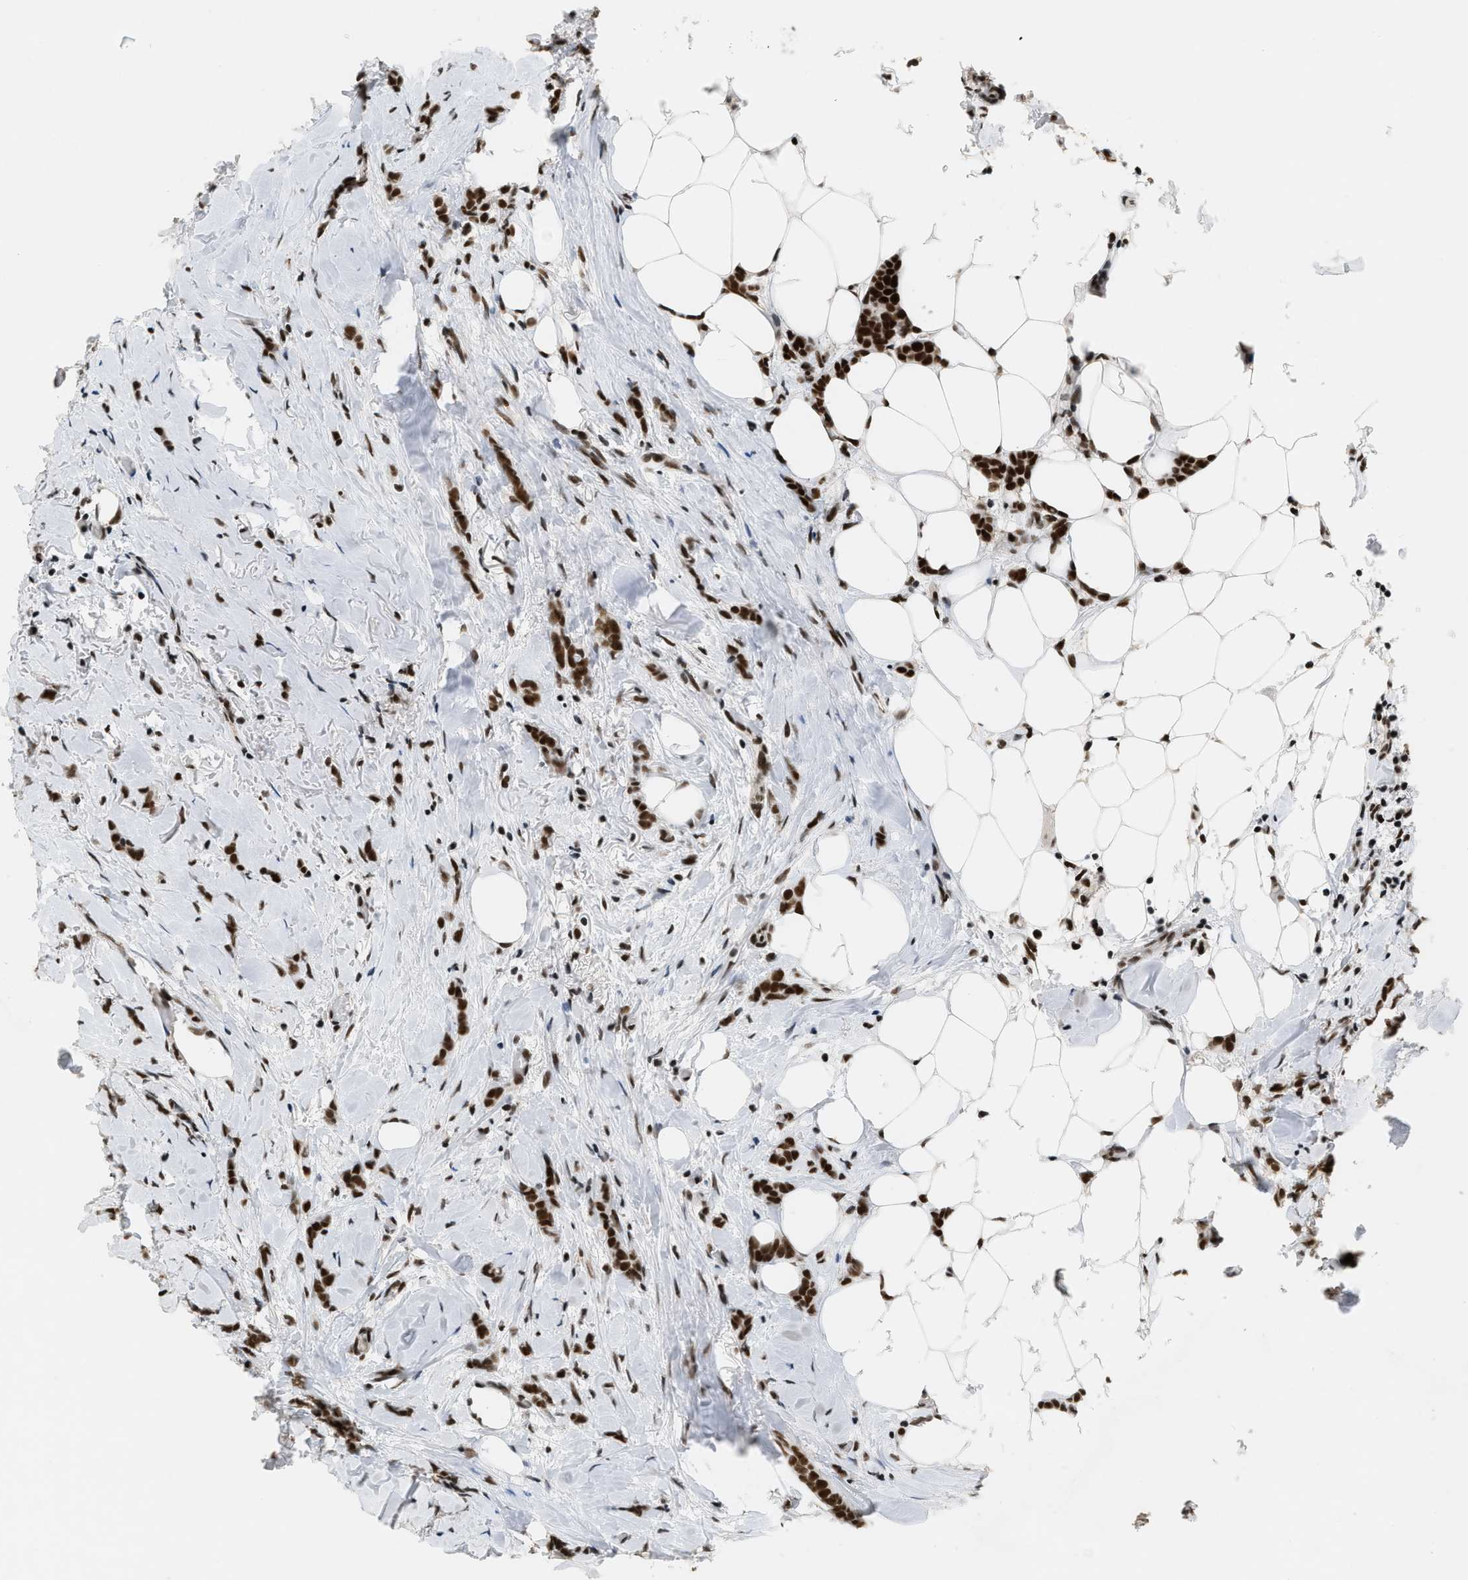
{"staining": {"intensity": "strong", "quantity": ">75%", "location": "nuclear"}, "tissue": "breast cancer", "cell_type": "Tumor cells", "image_type": "cancer", "snomed": [{"axis": "morphology", "description": "Lobular carcinoma, in situ"}, {"axis": "morphology", "description": "Lobular carcinoma"}, {"axis": "topography", "description": "Breast"}], "caption": "A brown stain highlights strong nuclear expression of a protein in human lobular carcinoma in situ (breast) tumor cells.", "gene": "SMARCB1", "patient": {"sex": "female", "age": 41}}